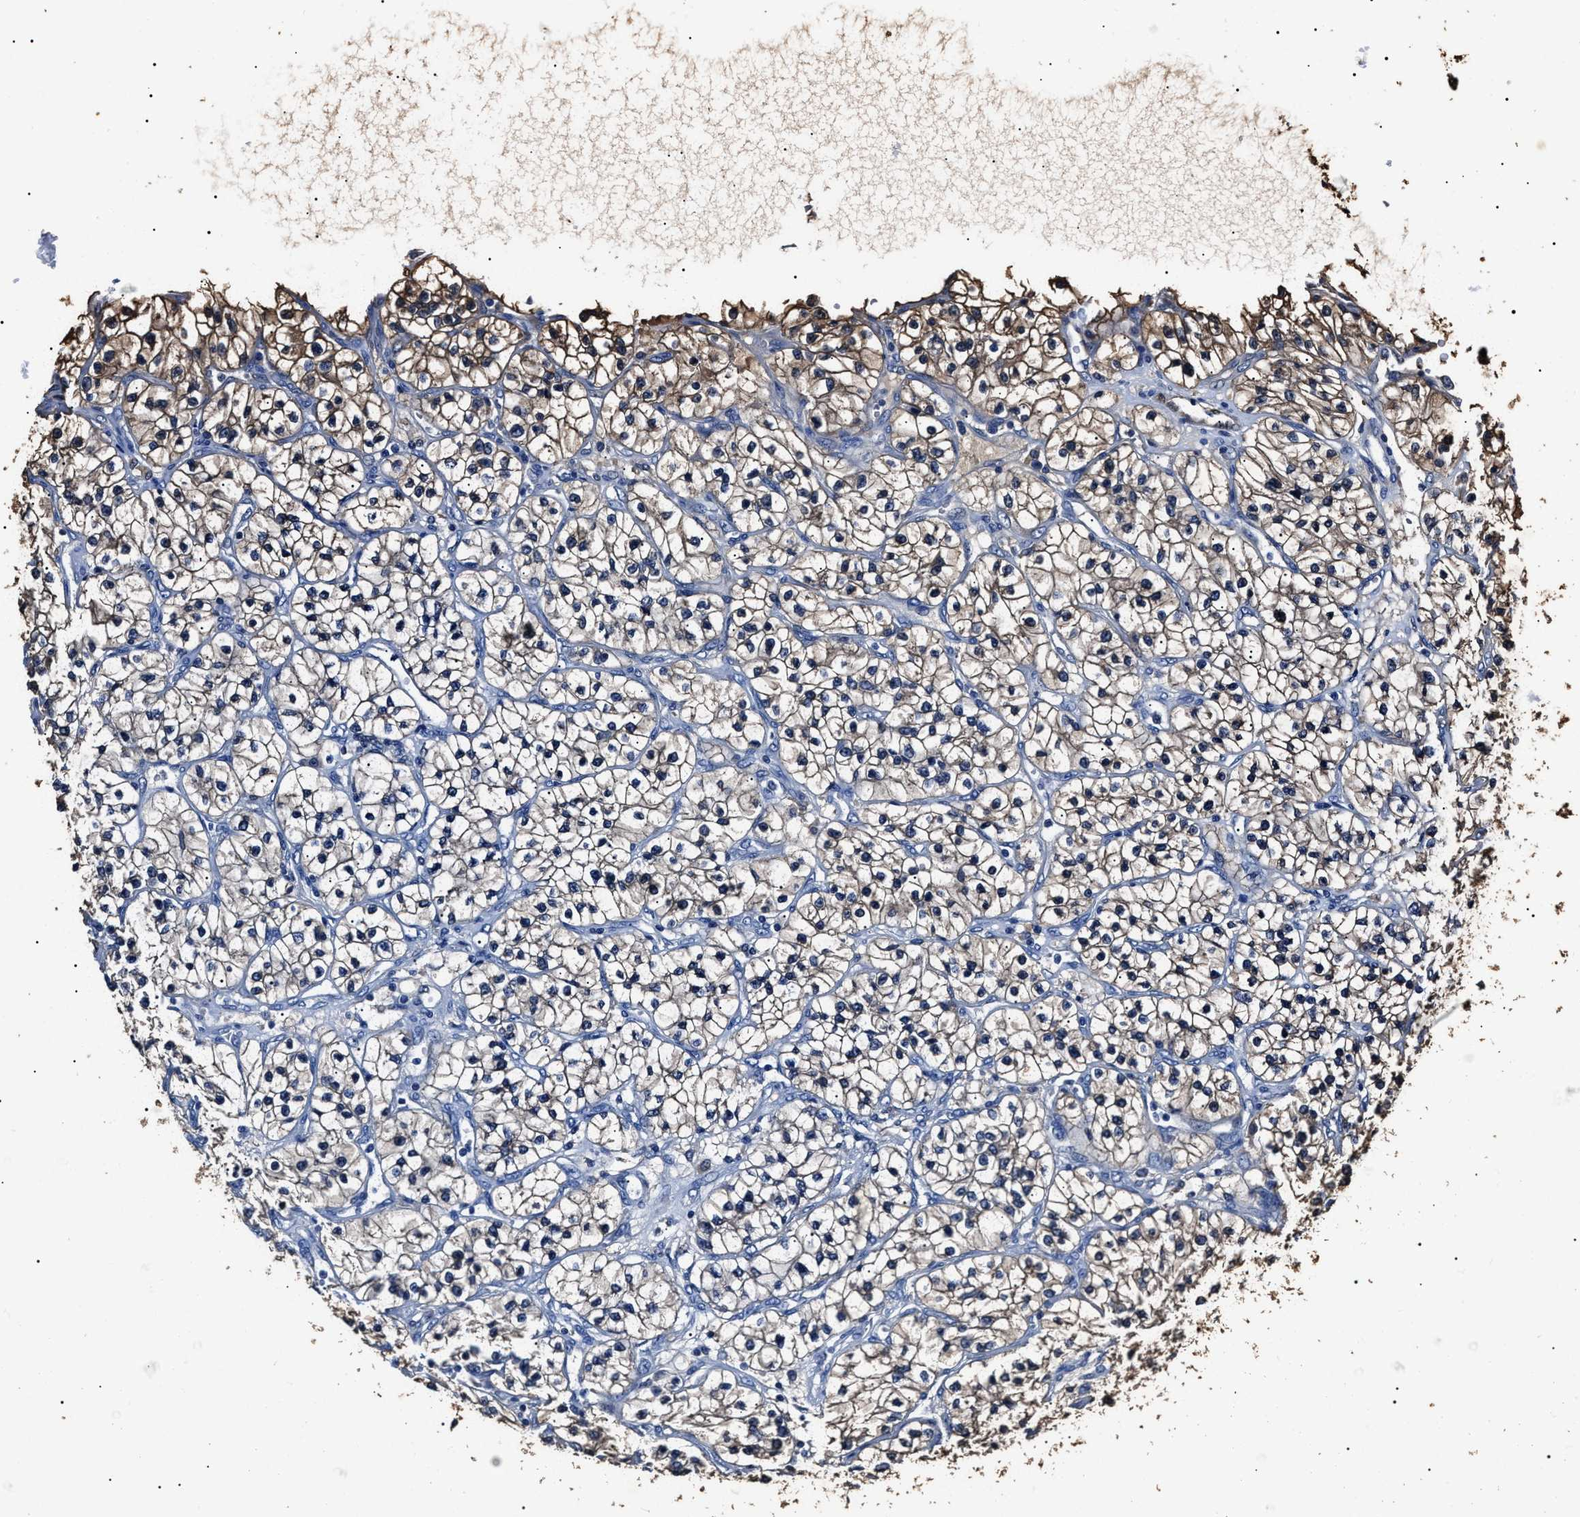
{"staining": {"intensity": "weak", "quantity": "<25%", "location": "cytoplasmic/membranous"}, "tissue": "renal cancer", "cell_type": "Tumor cells", "image_type": "cancer", "snomed": [{"axis": "morphology", "description": "Adenocarcinoma, NOS"}, {"axis": "topography", "description": "Kidney"}], "caption": "DAB (3,3'-diaminobenzidine) immunohistochemical staining of renal cancer (adenocarcinoma) demonstrates no significant staining in tumor cells. Brightfield microscopy of immunohistochemistry stained with DAB (brown) and hematoxylin (blue), captured at high magnification.", "gene": "ALDH1A1", "patient": {"sex": "female", "age": 57}}